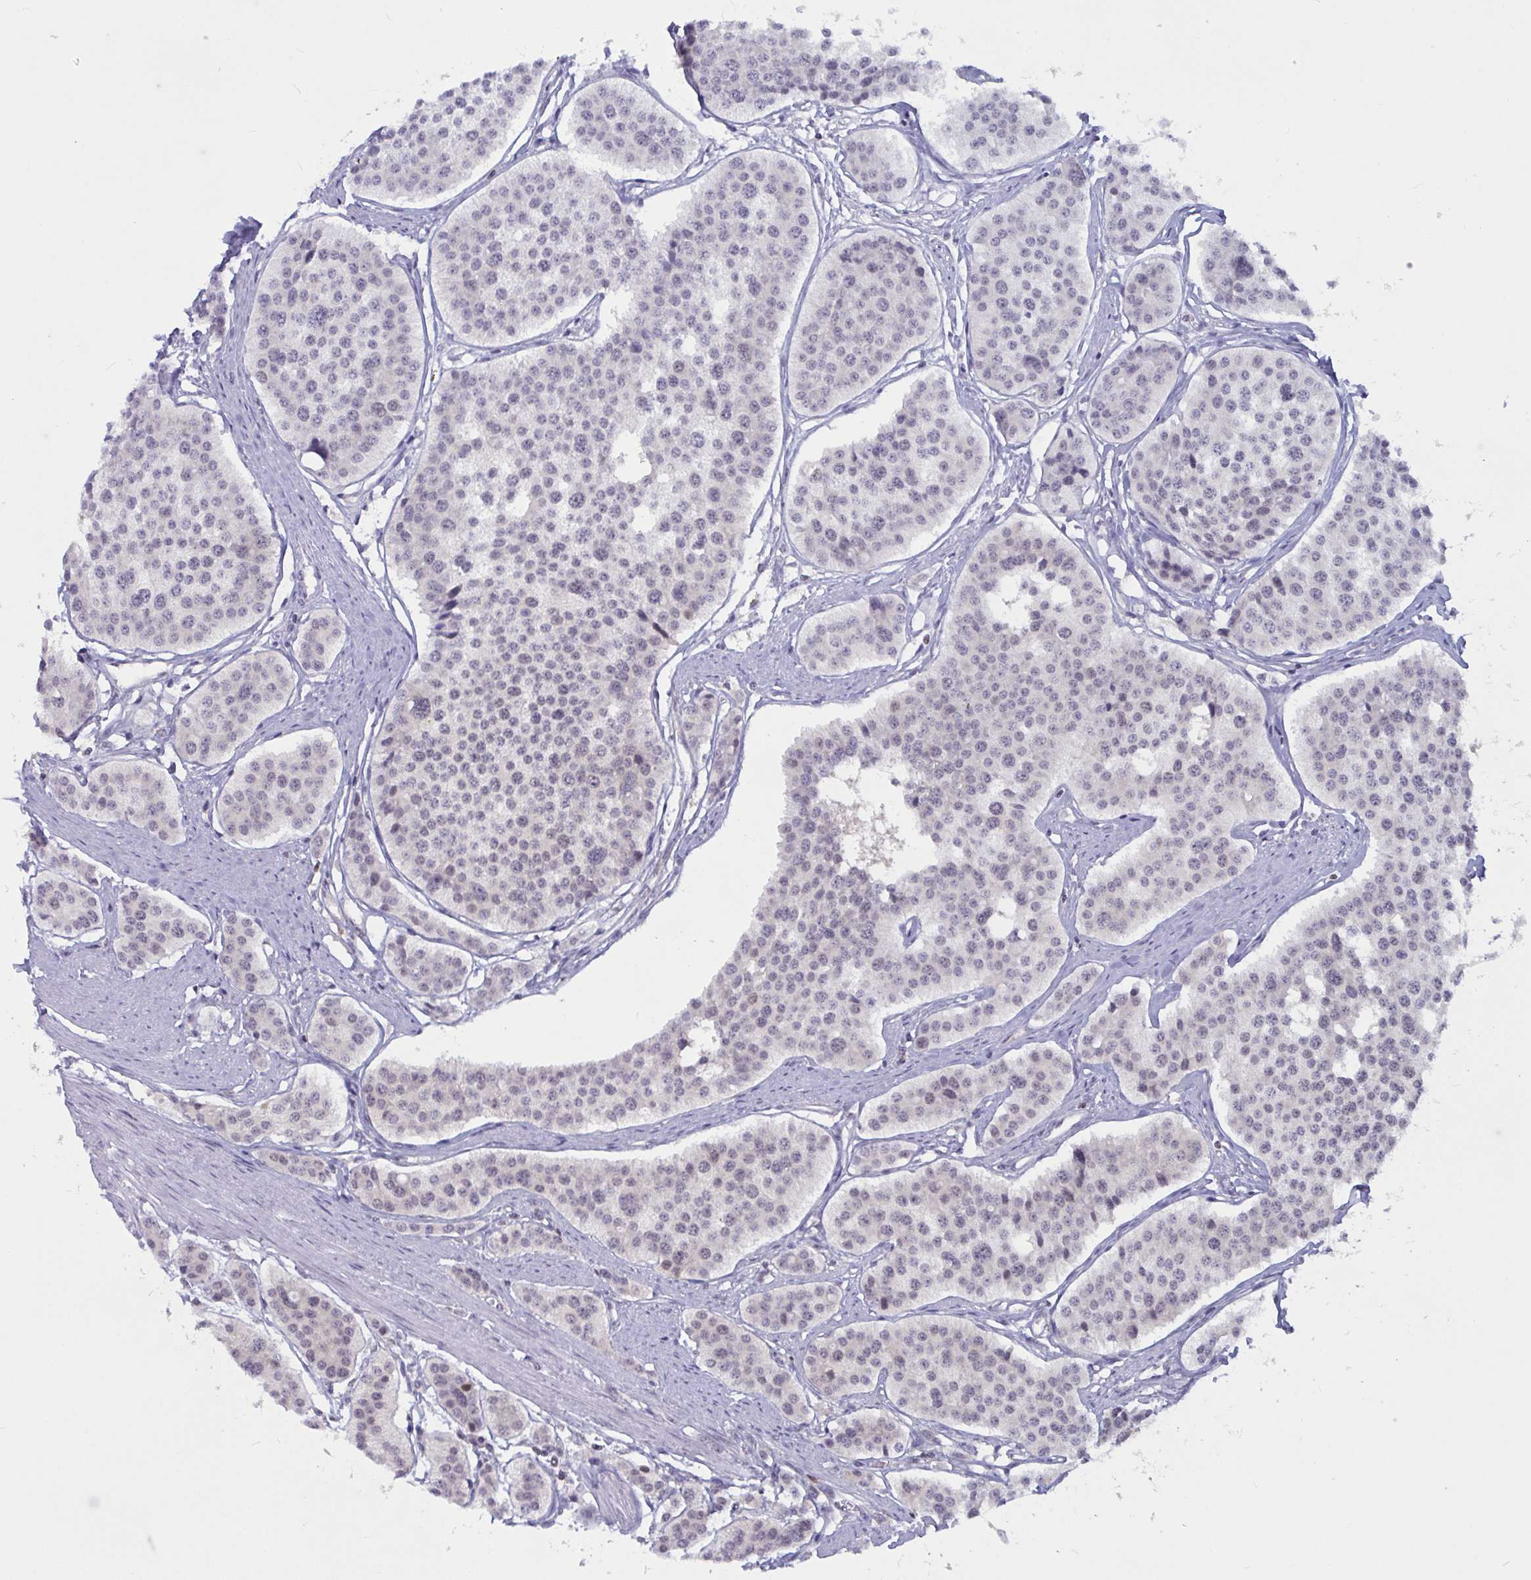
{"staining": {"intensity": "weak", "quantity": "<25%", "location": "nuclear"}, "tissue": "carcinoid", "cell_type": "Tumor cells", "image_type": "cancer", "snomed": [{"axis": "morphology", "description": "Carcinoid, malignant, NOS"}, {"axis": "topography", "description": "Small intestine"}], "caption": "A photomicrograph of carcinoid (malignant) stained for a protein demonstrates no brown staining in tumor cells.", "gene": "TSN", "patient": {"sex": "male", "age": 60}}